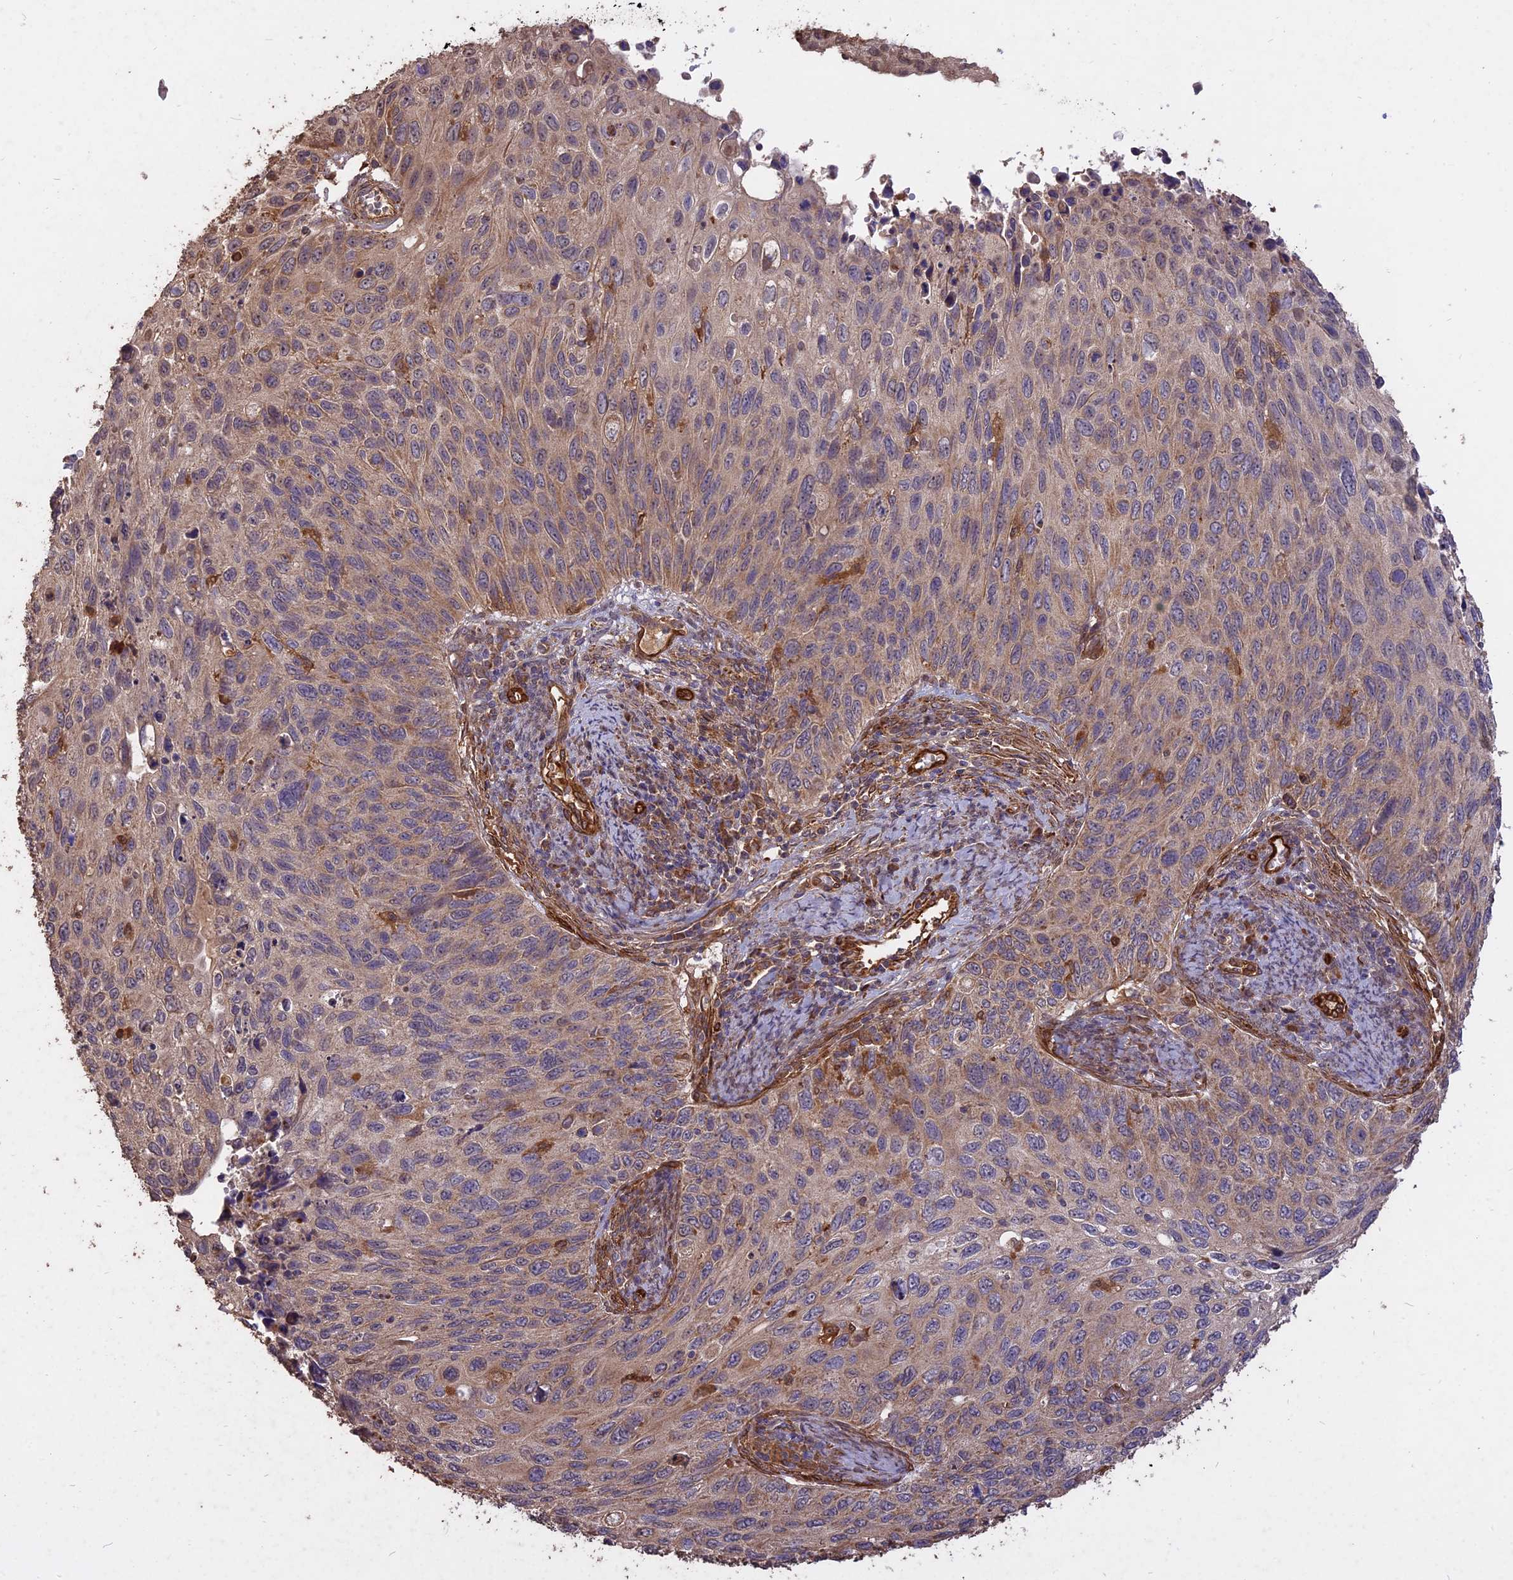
{"staining": {"intensity": "moderate", "quantity": "<25%", "location": "cytoplasmic/membranous"}, "tissue": "cervical cancer", "cell_type": "Tumor cells", "image_type": "cancer", "snomed": [{"axis": "morphology", "description": "Squamous cell carcinoma, NOS"}, {"axis": "topography", "description": "Cervix"}], "caption": "Brown immunohistochemical staining in cervical squamous cell carcinoma exhibits moderate cytoplasmic/membranous staining in about <25% of tumor cells.", "gene": "SAC3D1", "patient": {"sex": "female", "age": 70}}